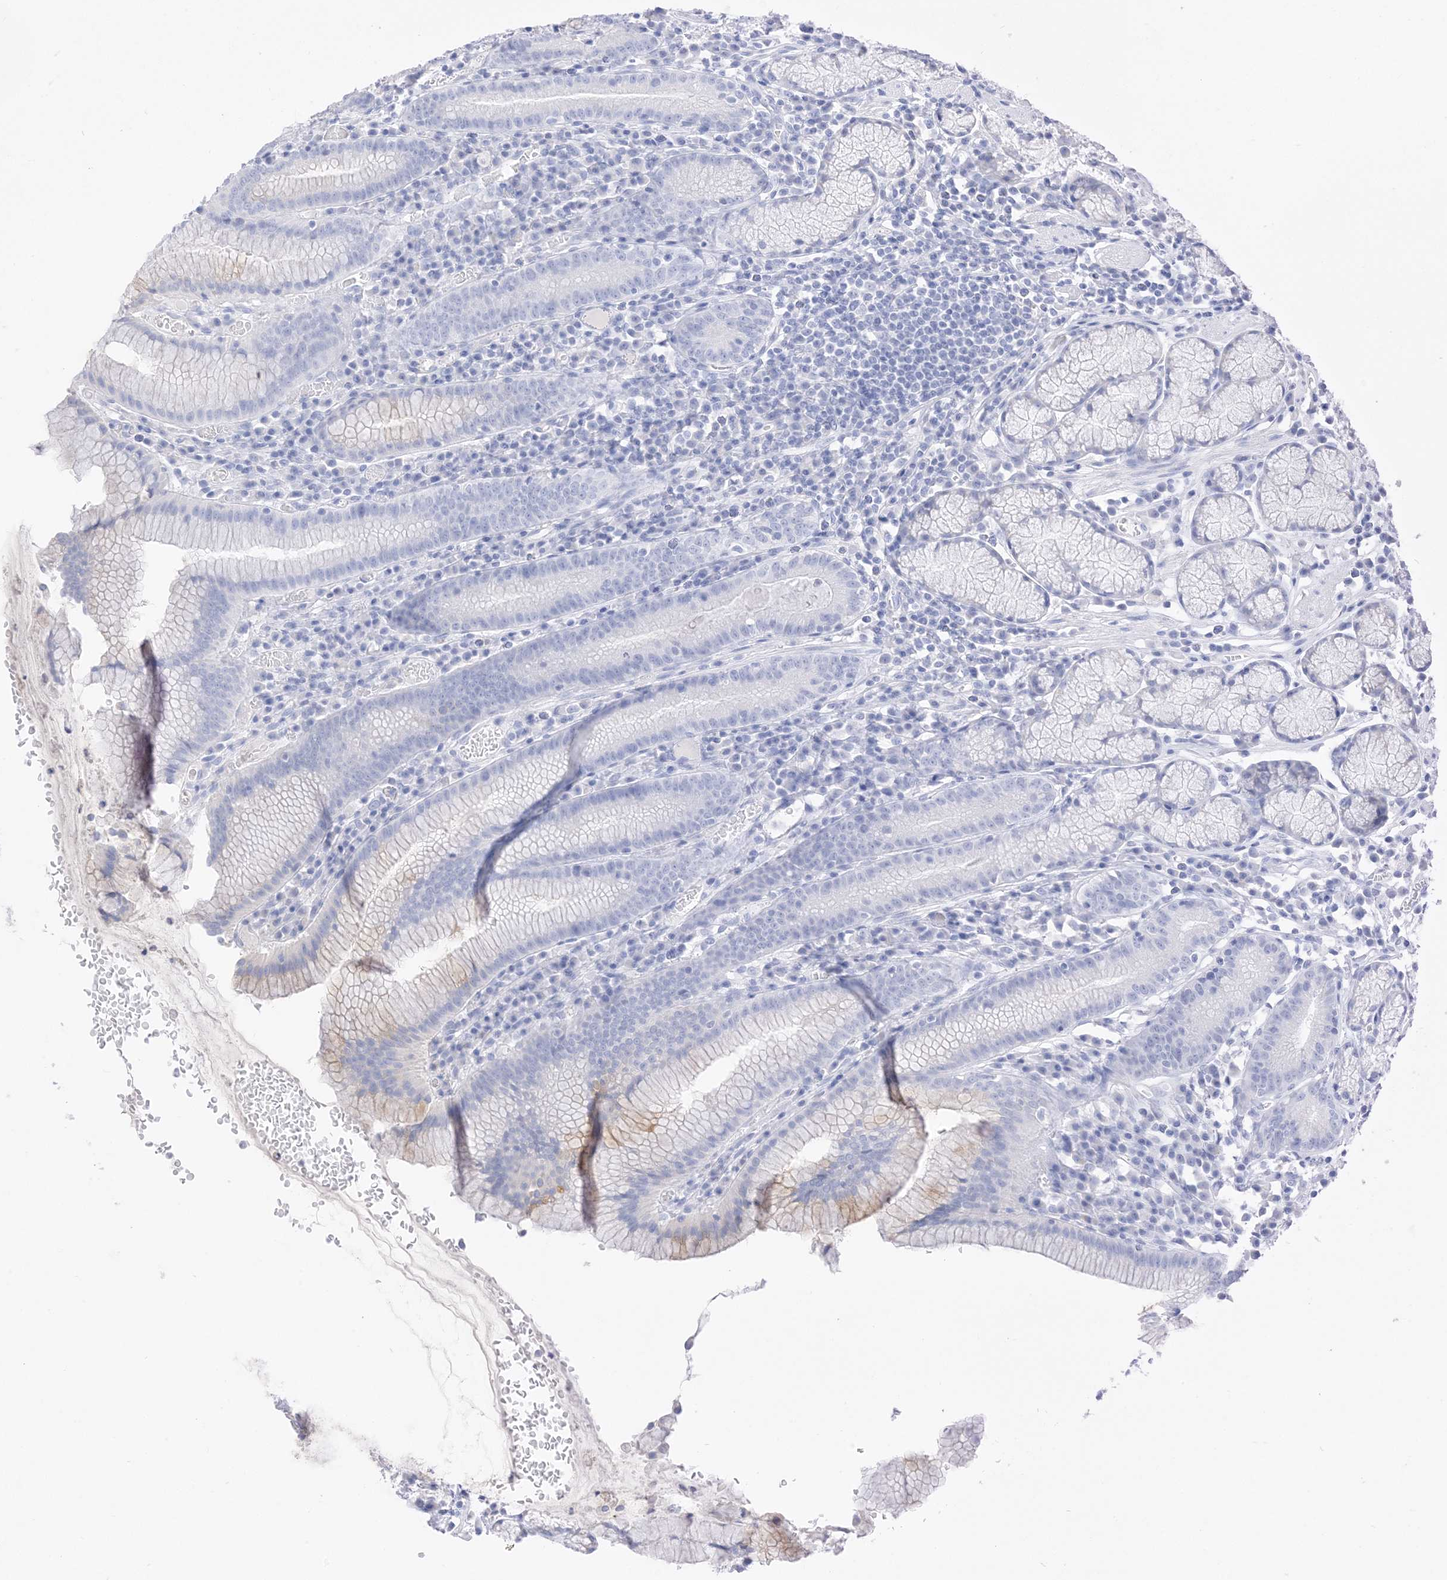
{"staining": {"intensity": "negative", "quantity": "none", "location": "none"}, "tissue": "stomach", "cell_type": "Glandular cells", "image_type": "normal", "snomed": [{"axis": "morphology", "description": "Normal tissue, NOS"}, {"axis": "topography", "description": "Stomach"}], "caption": "DAB immunohistochemical staining of normal stomach demonstrates no significant expression in glandular cells. The staining was performed using DAB (3,3'-diaminobenzidine) to visualize the protein expression in brown, while the nuclei were stained in blue with hematoxylin (Magnification: 20x).", "gene": "MUC17", "patient": {"sex": "male", "age": 55}}